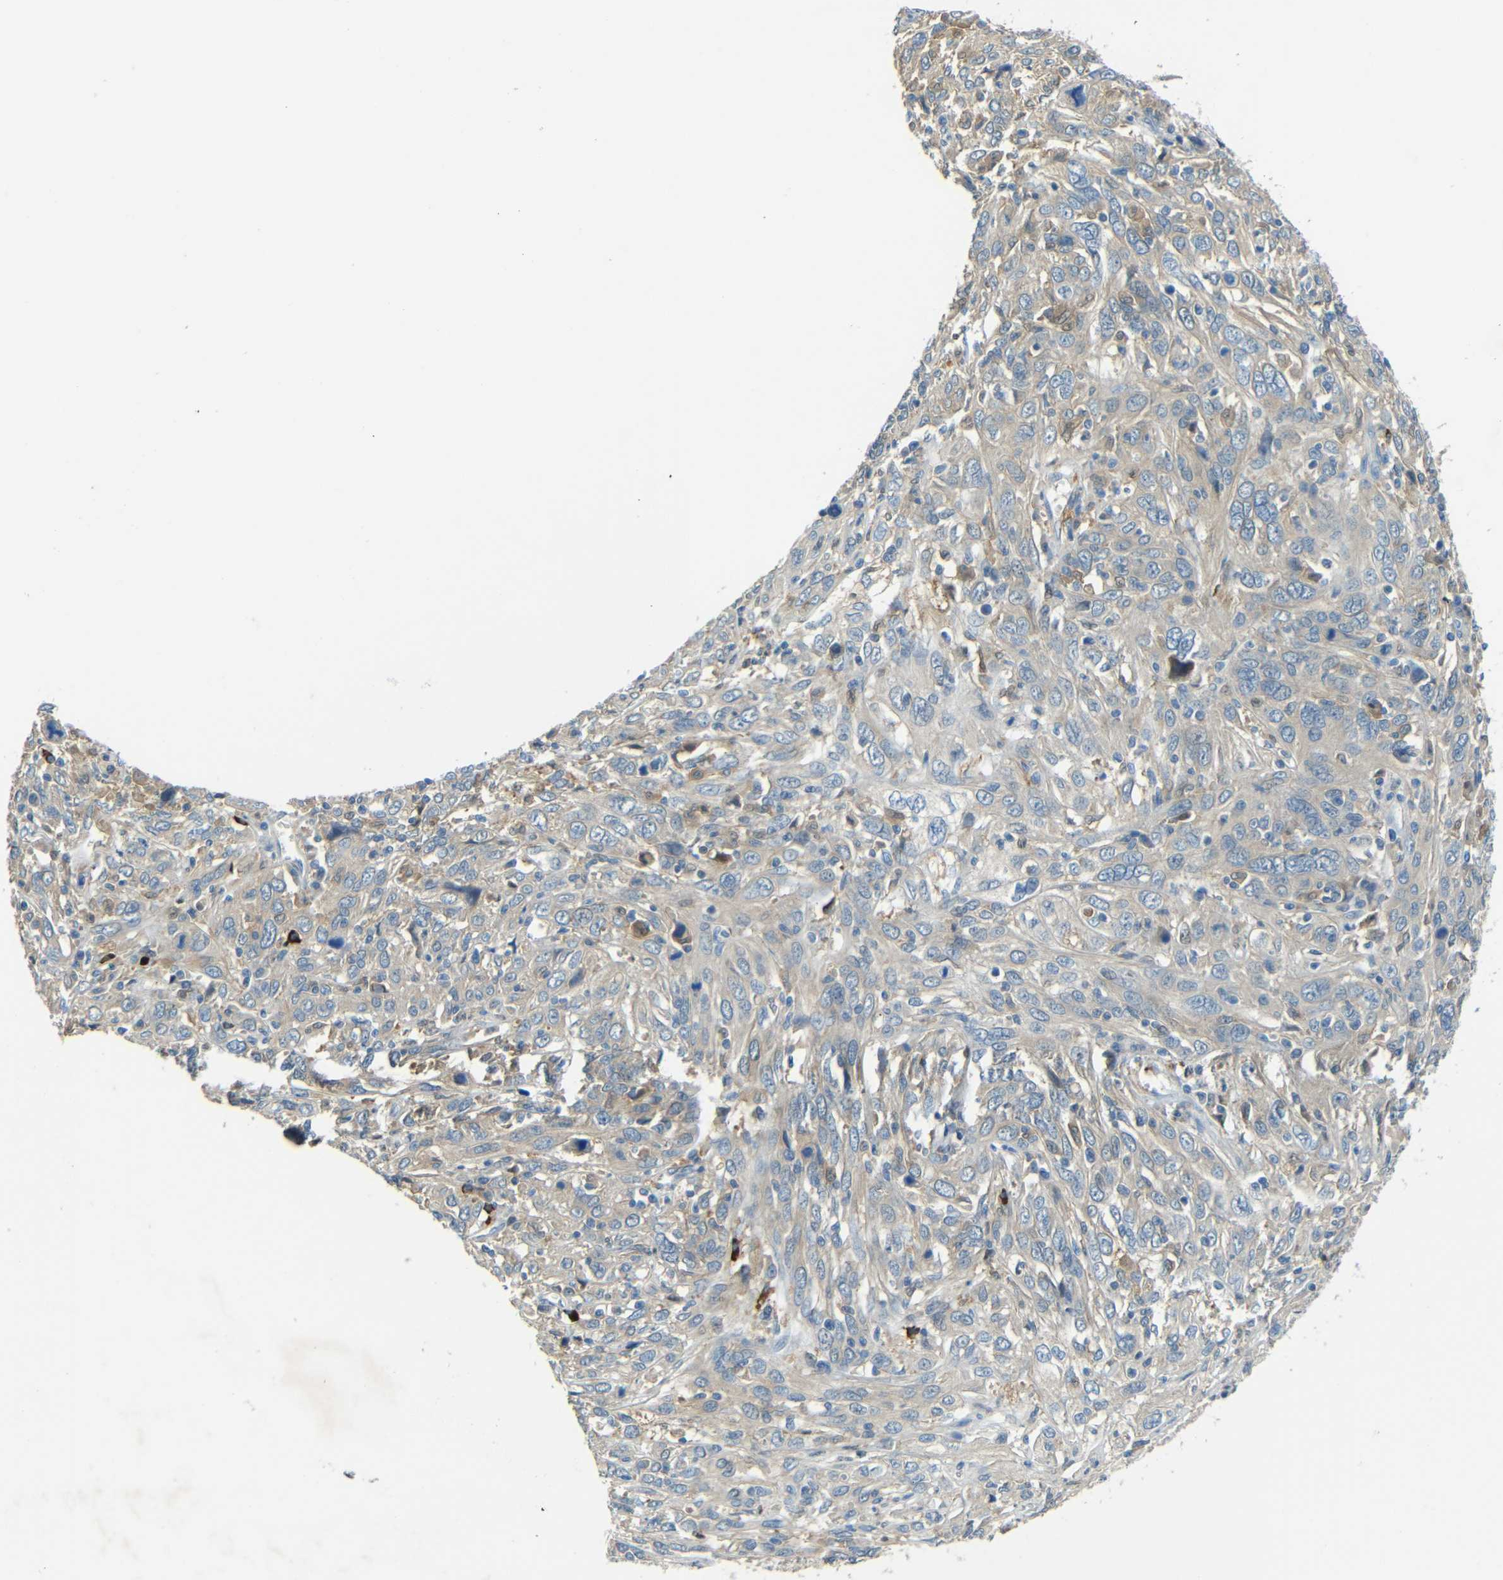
{"staining": {"intensity": "weak", "quantity": "<25%", "location": "cytoplasmic/membranous"}, "tissue": "cervical cancer", "cell_type": "Tumor cells", "image_type": "cancer", "snomed": [{"axis": "morphology", "description": "Squamous cell carcinoma, NOS"}, {"axis": "topography", "description": "Cervix"}], "caption": "Immunohistochemical staining of cervical cancer (squamous cell carcinoma) shows no significant positivity in tumor cells.", "gene": "CYP26B1", "patient": {"sex": "female", "age": 46}}